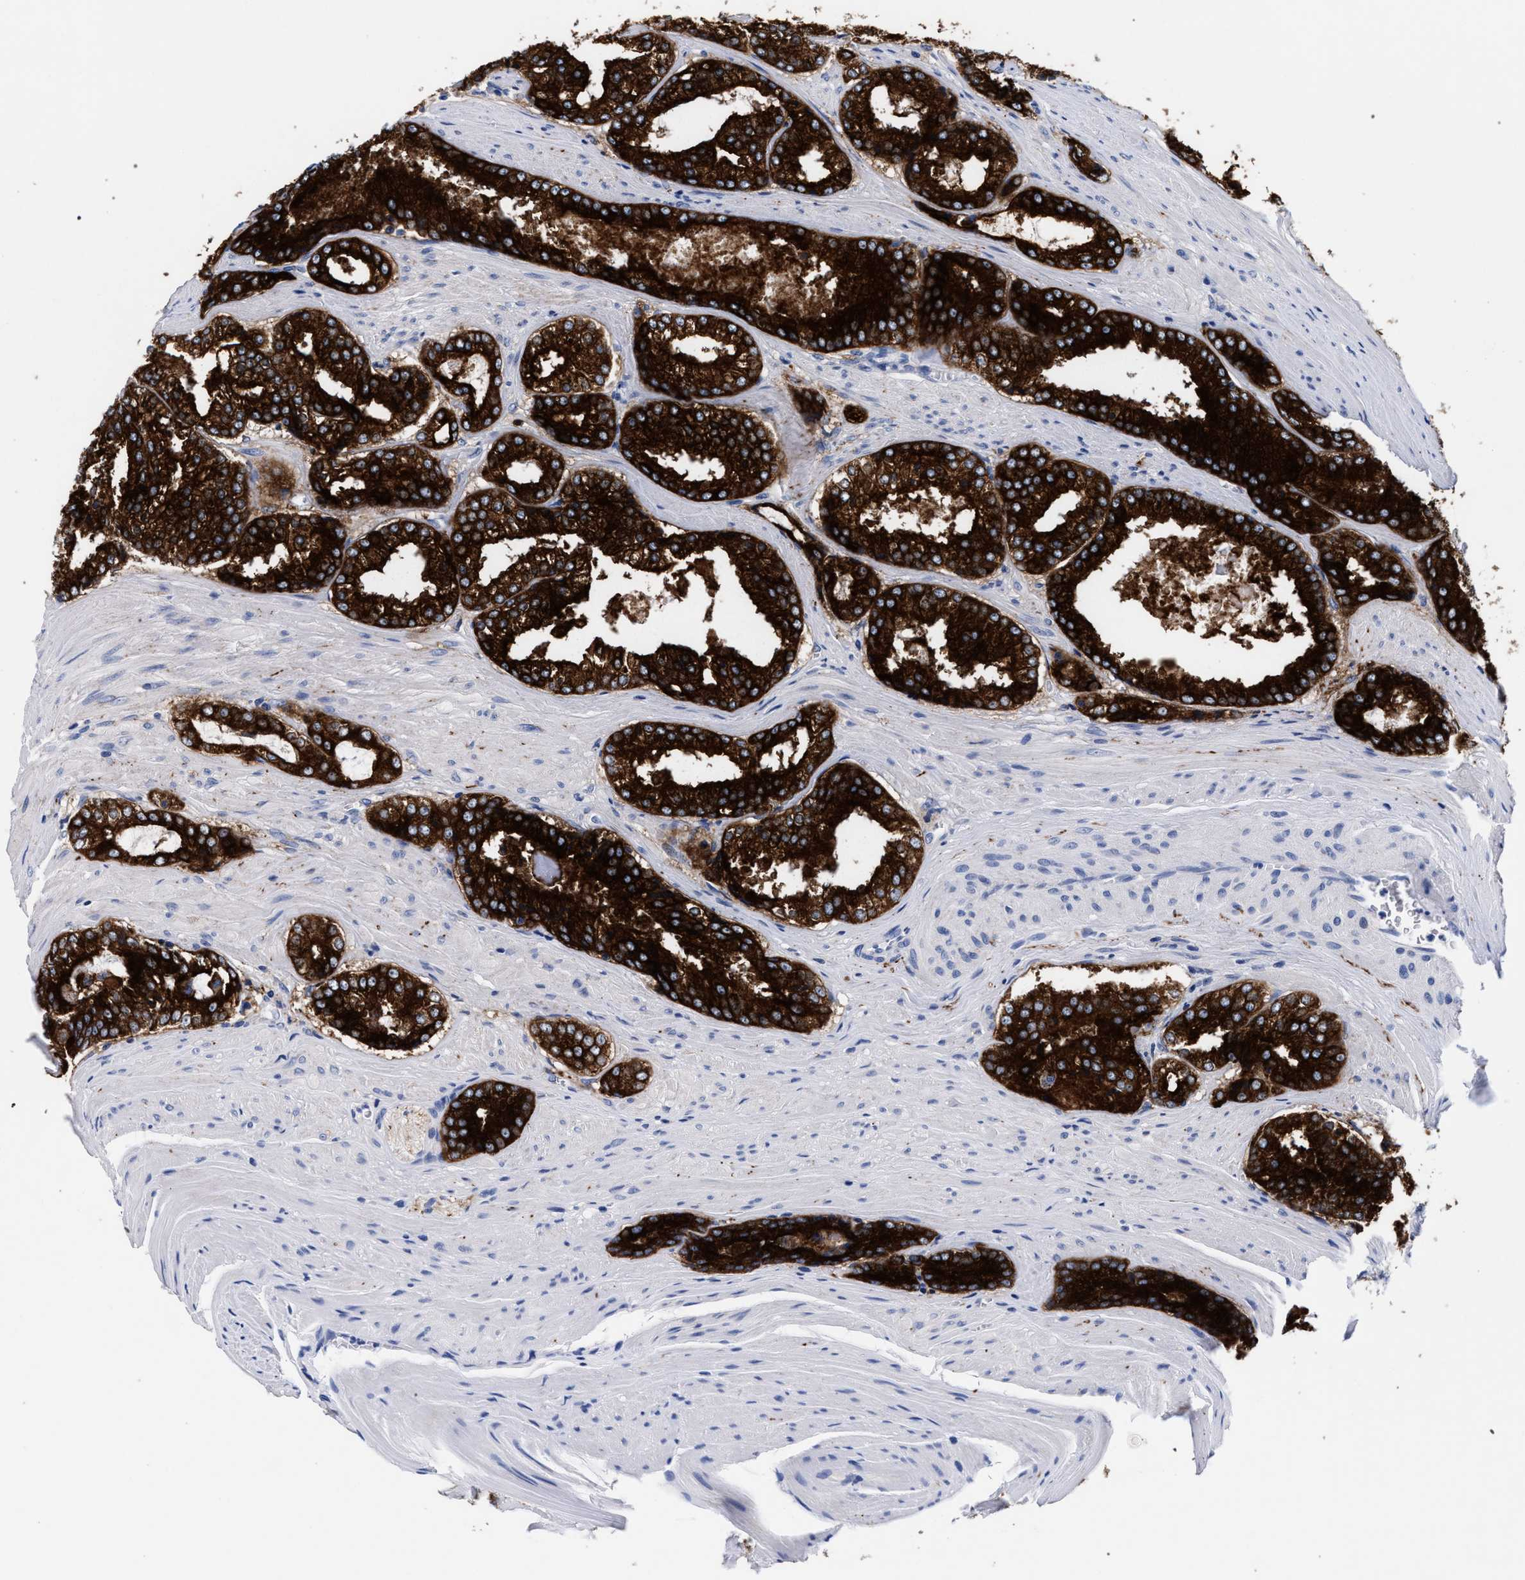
{"staining": {"intensity": "strong", "quantity": ">75%", "location": "cytoplasmic/membranous"}, "tissue": "prostate cancer", "cell_type": "Tumor cells", "image_type": "cancer", "snomed": [{"axis": "morphology", "description": "Adenocarcinoma, Low grade"}, {"axis": "topography", "description": "Prostate"}], "caption": "Strong cytoplasmic/membranous positivity for a protein is appreciated in about >75% of tumor cells of prostate cancer (low-grade adenocarcinoma) using immunohistochemistry (IHC).", "gene": "RAB3B", "patient": {"sex": "male", "age": 64}}